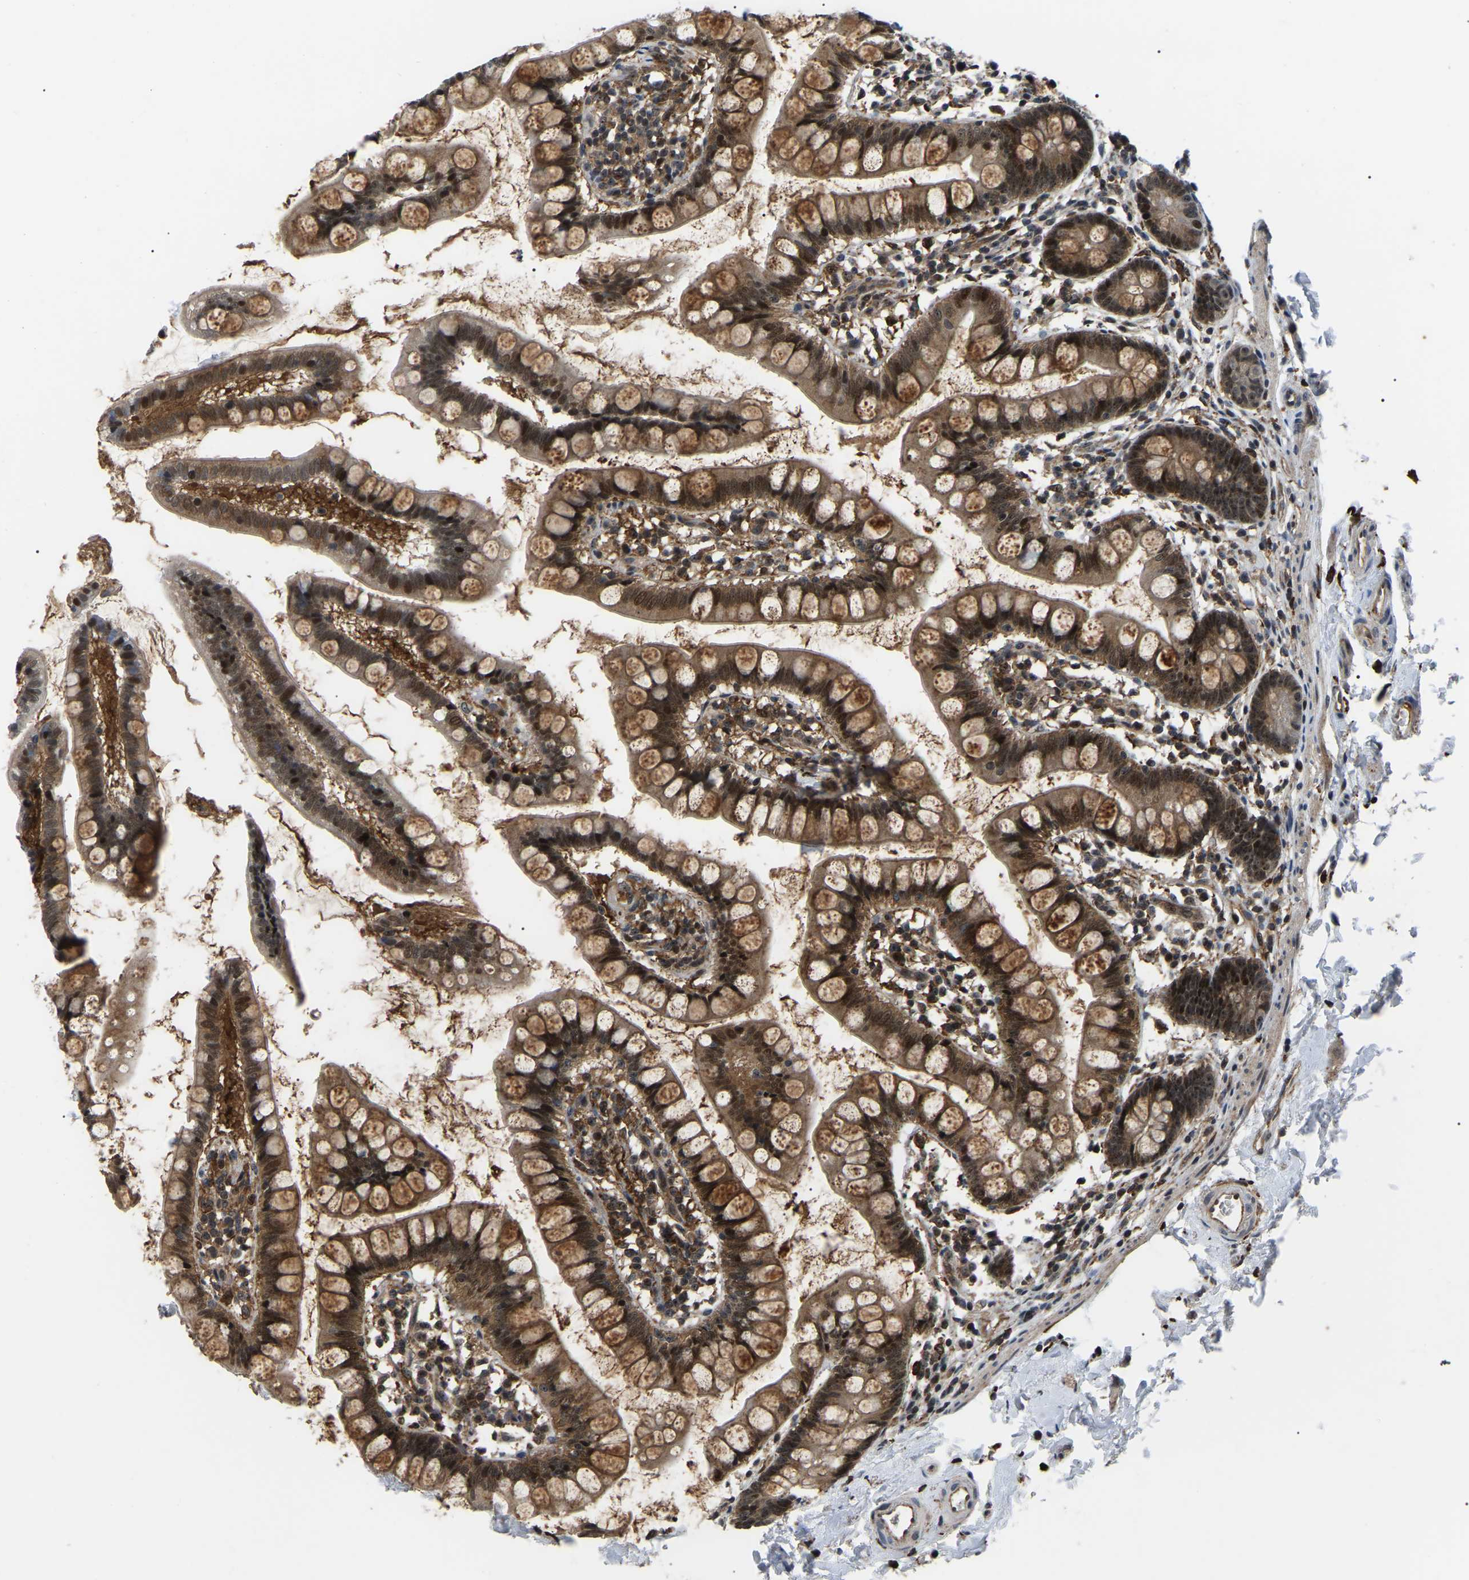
{"staining": {"intensity": "strong", "quantity": ">75%", "location": "cytoplasmic/membranous,nuclear"}, "tissue": "small intestine", "cell_type": "Glandular cells", "image_type": "normal", "snomed": [{"axis": "morphology", "description": "Normal tissue, NOS"}, {"axis": "topography", "description": "Small intestine"}], "caption": "Small intestine stained for a protein (brown) shows strong cytoplasmic/membranous,nuclear positive staining in about >75% of glandular cells.", "gene": "RRP1B", "patient": {"sex": "female", "age": 84}}